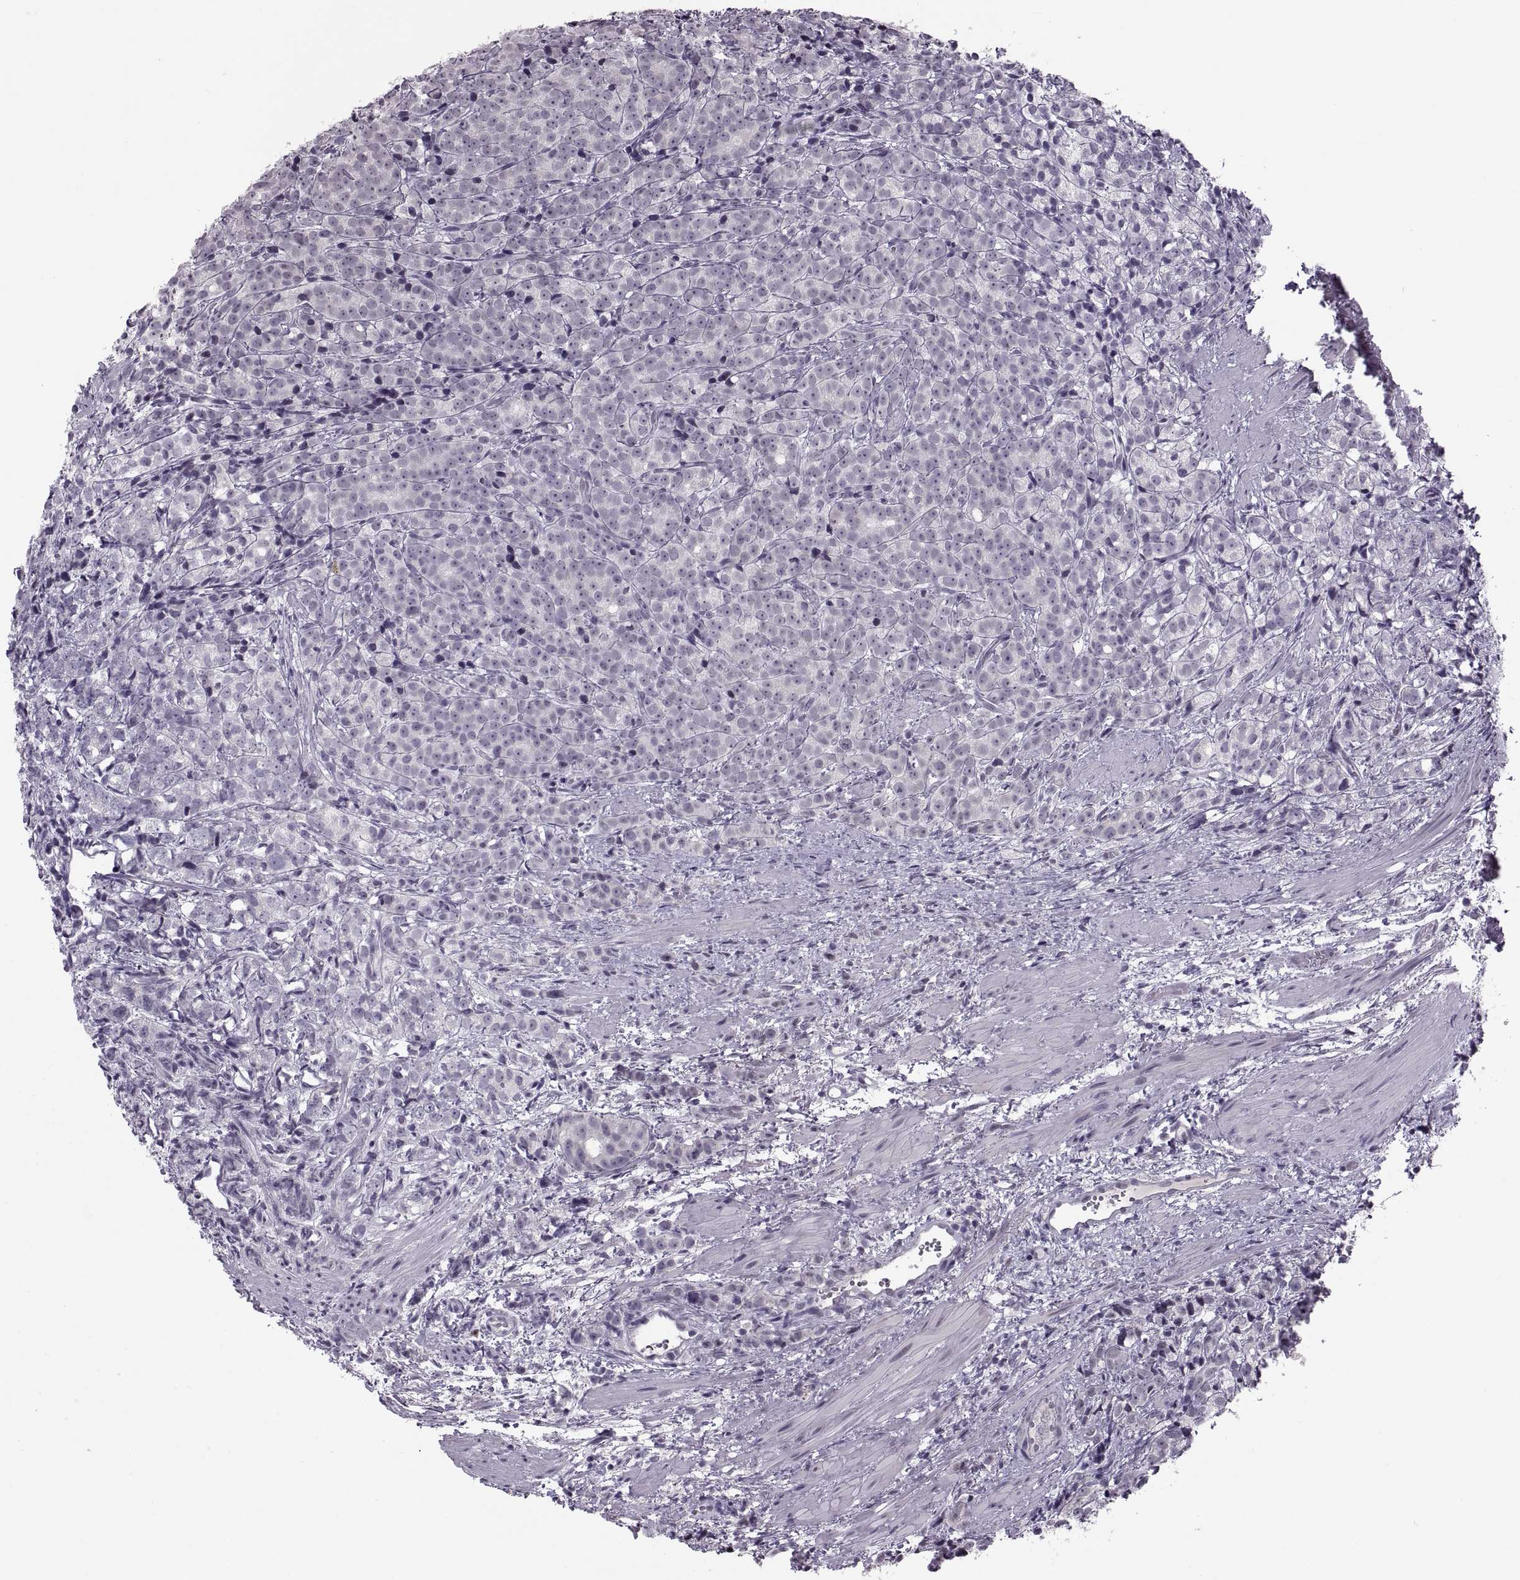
{"staining": {"intensity": "negative", "quantity": "none", "location": "none"}, "tissue": "prostate cancer", "cell_type": "Tumor cells", "image_type": "cancer", "snomed": [{"axis": "morphology", "description": "Adenocarcinoma, High grade"}, {"axis": "topography", "description": "Prostate"}], "caption": "Immunohistochemistry micrograph of neoplastic tissue: adenocarcinoma (high-grade) (prostate) stained with DAB (3,3'-diaminobenzidine) exhibits no significant protein expression in tumor cells.", "gene": "OTP", "patient": {"sex": "male", "age": 53}}